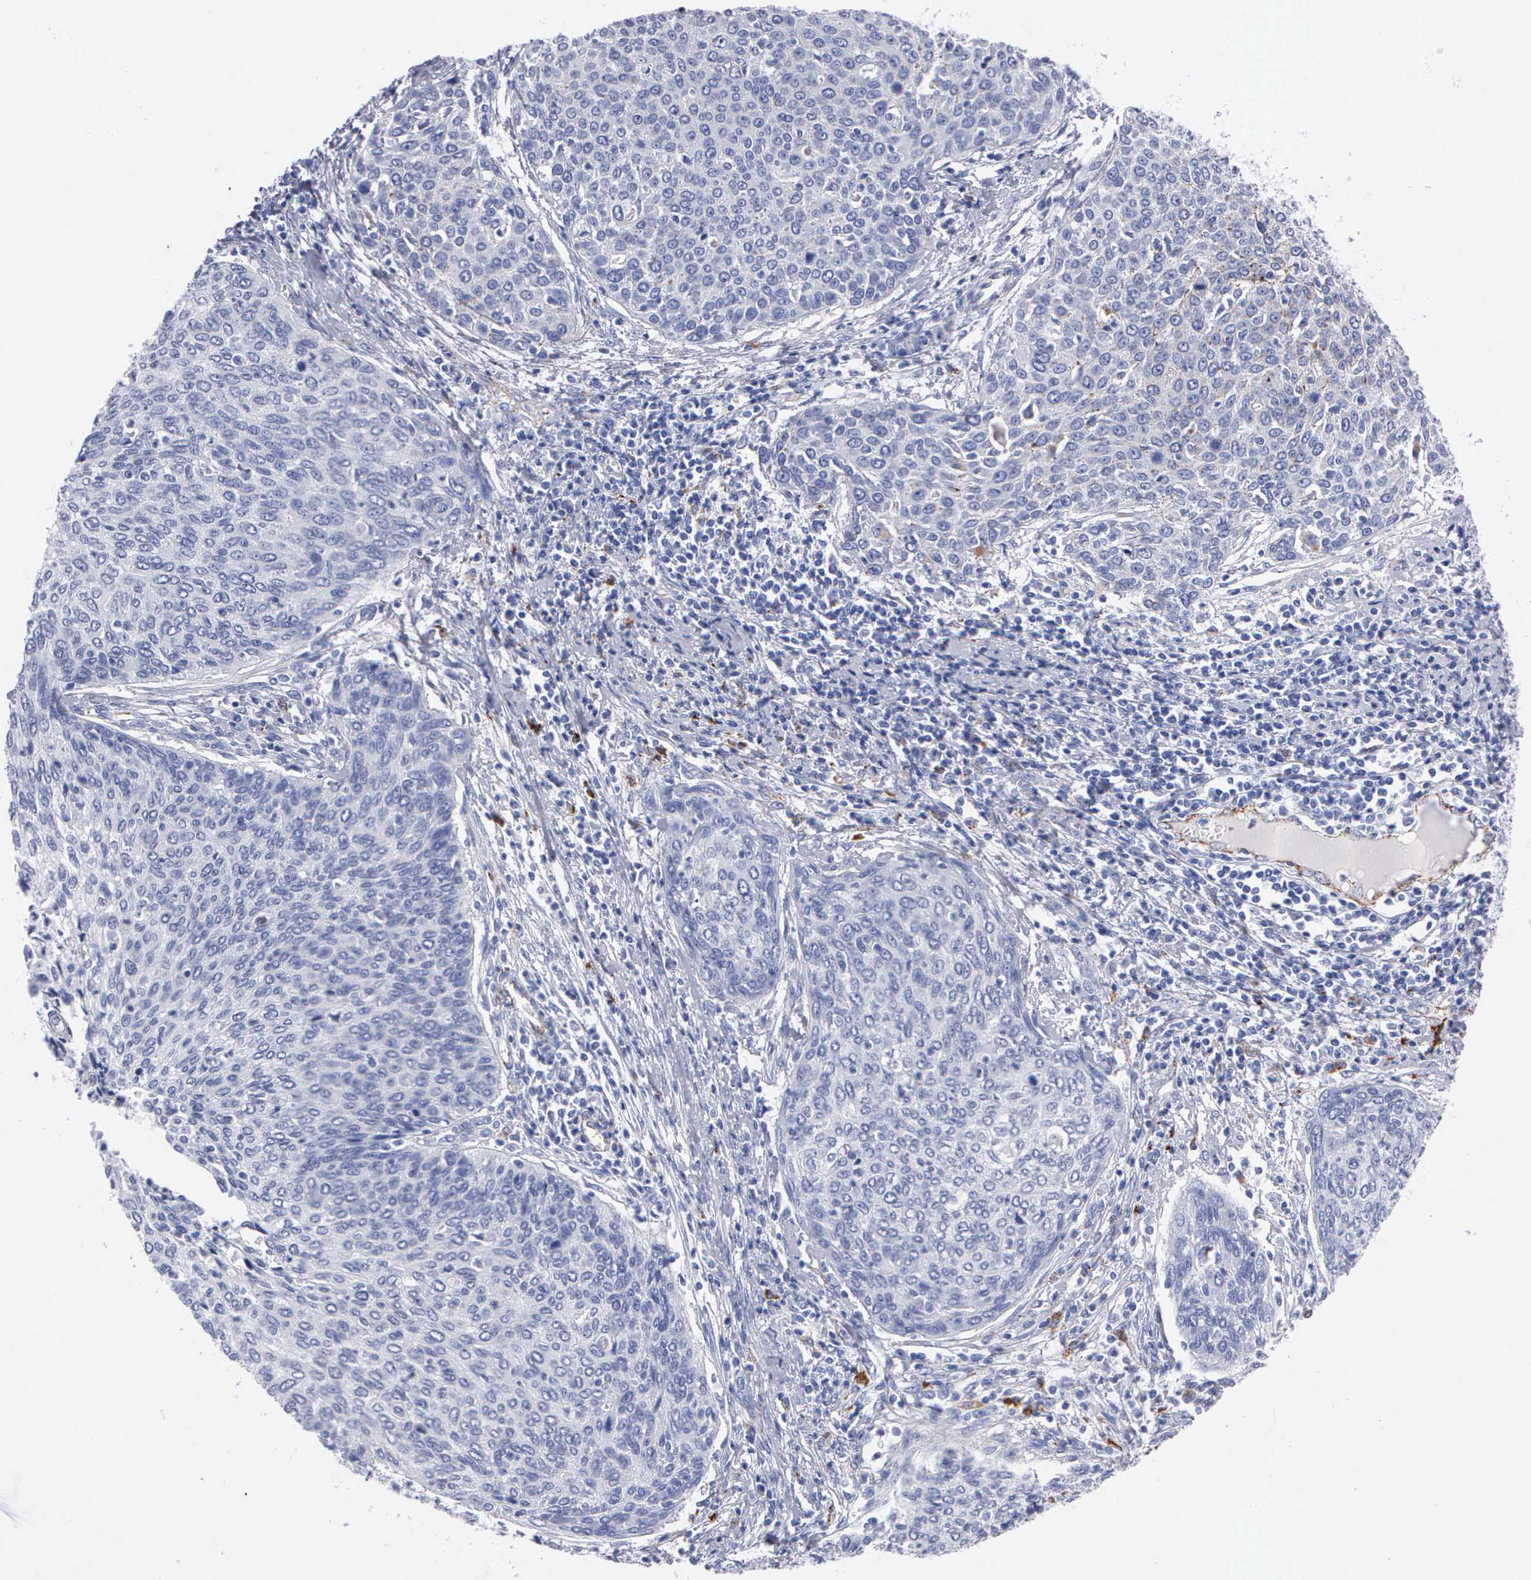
{"staining": {"intensity": "negative", "quantity": "none", "location": "none"}, "tissue": "cervical cancer", "cell_type": "Tumor cells", "image_type": "cancer", "snomed": [{"axis": "morphology", "description": "Squamous cell carcinoma, NOS"}, {"axis": "topography", "description": "Cervix"}], "caption": "Human squamous cell carcinoma (cervical) stained for a protein using immunohistochemistry demonstrates no positivity in tumor cells.", "gene": "CTSL", "patient": {"sex": "female", "age": 38}}